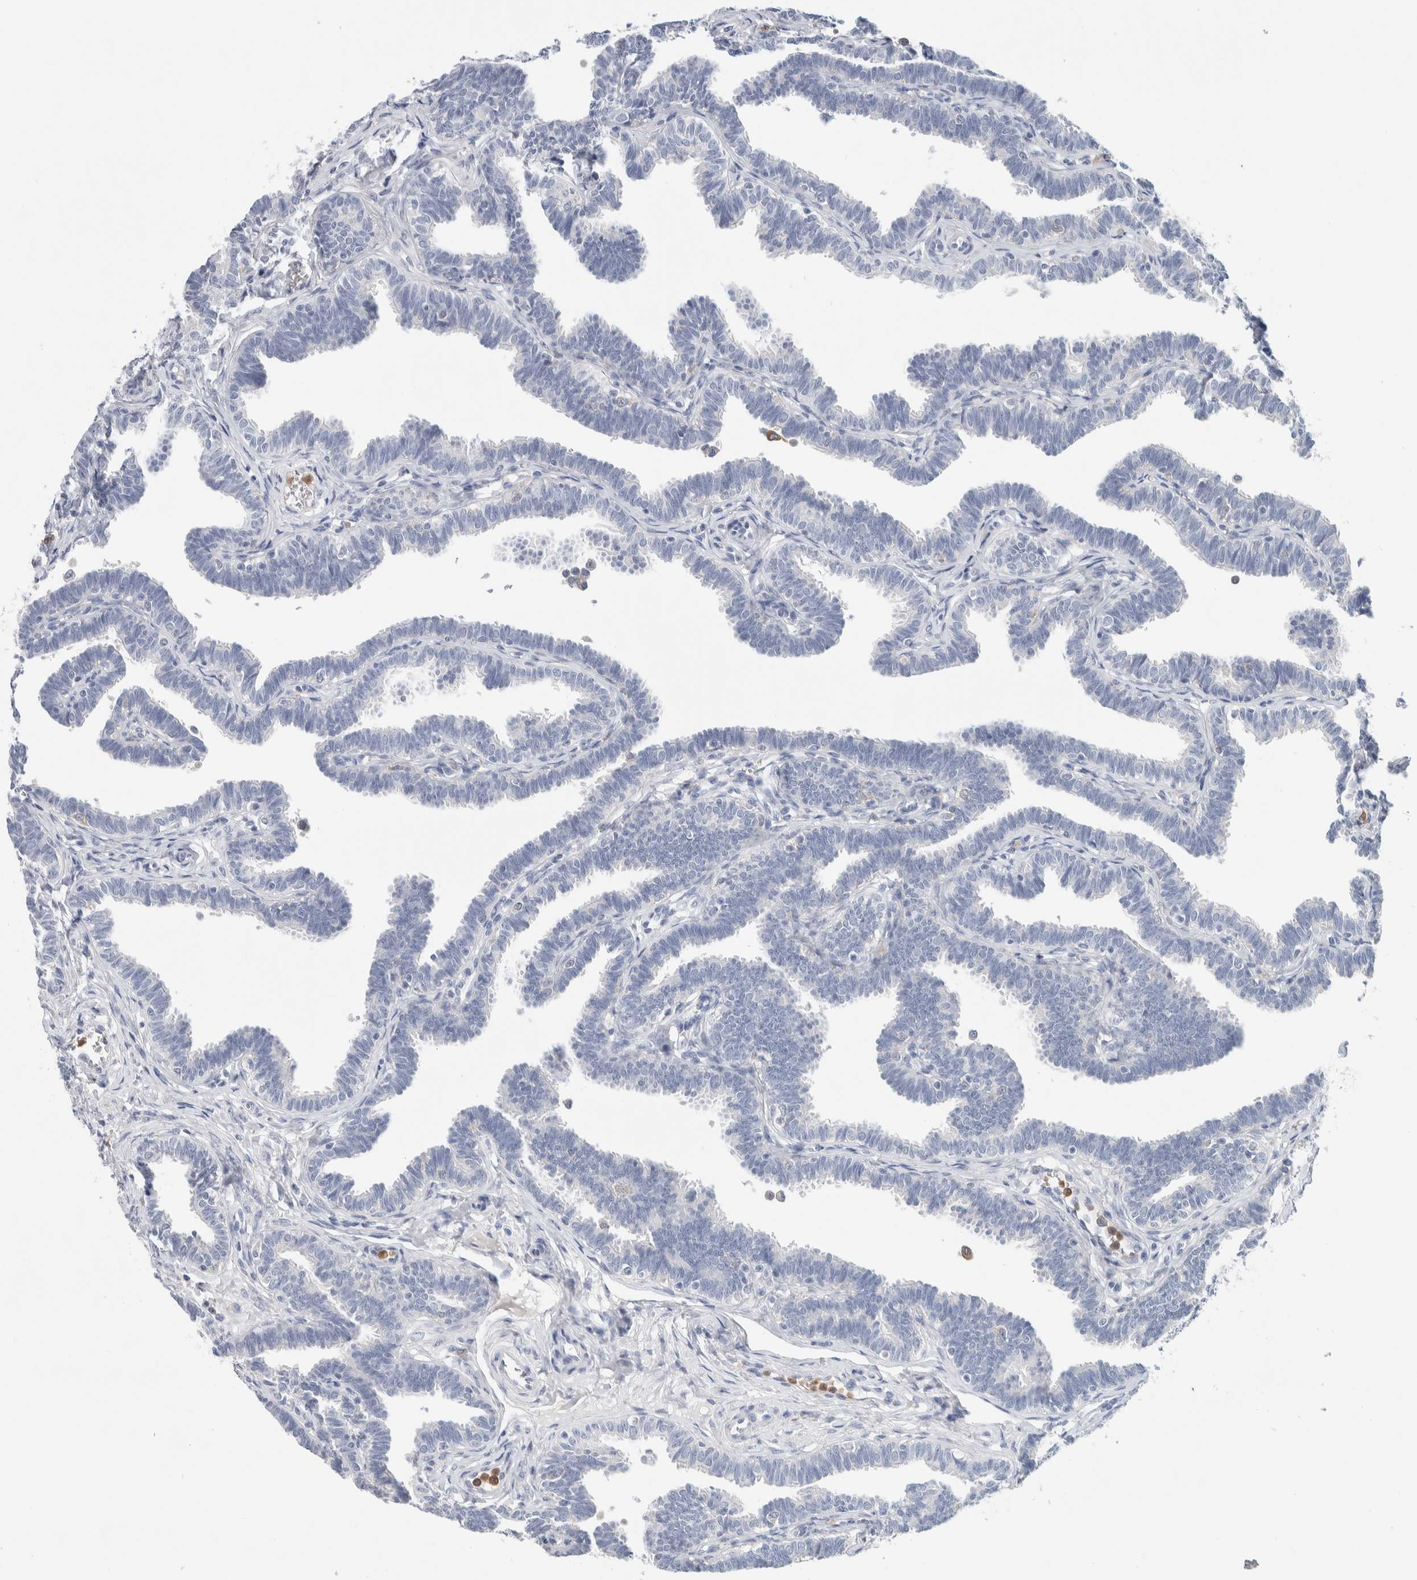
{"staining": {"intensity": "negative", "quantity": "none", "location": "none"}, "tissue": "fallopian tube", "cell_type": "Glandular cells", "image_type": "normal", "snomed": [{"axis": "morphology", "description": "Normal tissue, NOS"}, {"axis": "topography", "description": "Fallopian tube"}, {"axis": "topography", "description": "Ovary"}], "caption": "Immunohistochemical staining of benign human fallopian tube displays no significant positivity in glandular cells.", "gene": "NCF2", "patient": {"sex": "female", "age": 23}}